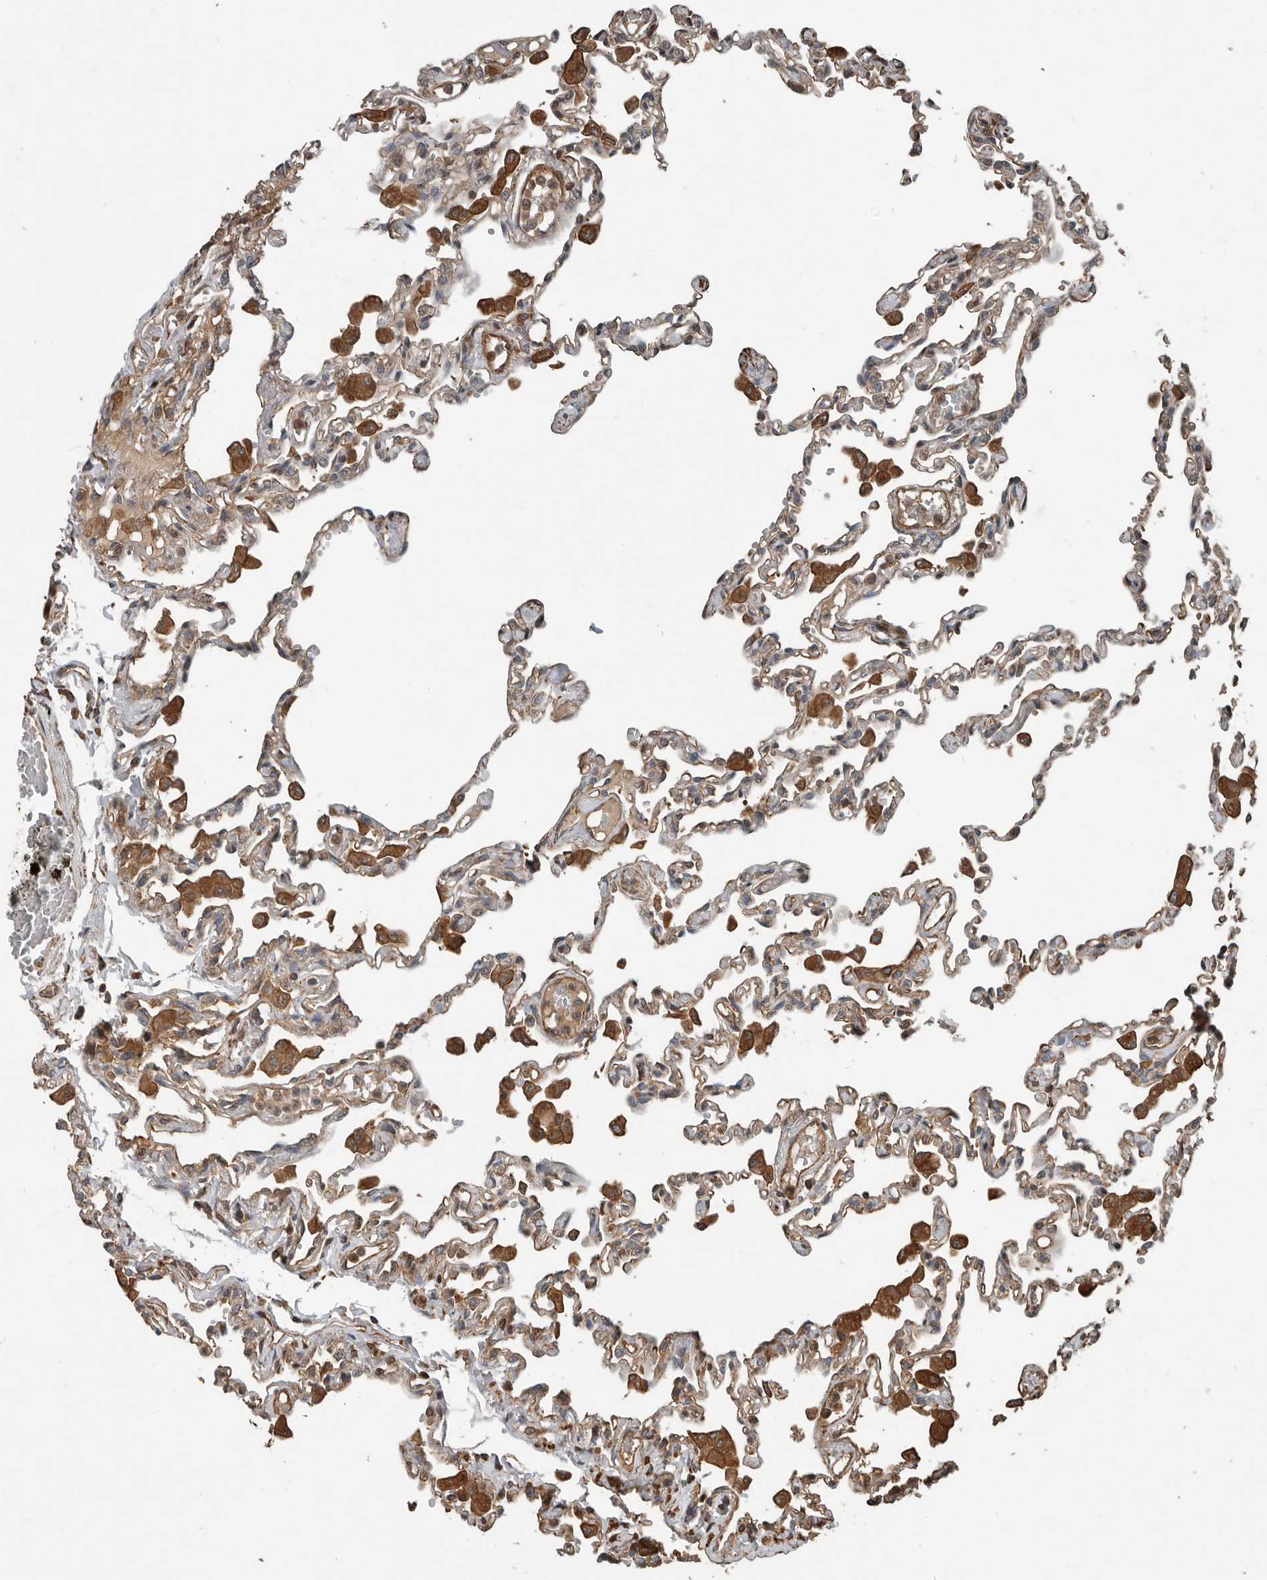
{"staining": {"intensity": "moderate", "quantity": "<25%", "location": "cytoplasmic/membranous"}, "tissue": "lung", "cell_type": "Alveolar cells", "image_type": "normal", "snomed": [{"axis": "morphology", "description": "Normal tissue, NOS"}, {"axis": "topography", "description": "Bronchus"}, {"axis": "topography", "description": "Lung"}], "caption": "This histopathology image shows immunohistochemistry (IHC) staining of normal human lung, with low moderate cytoplasmic/membranous positivity in about <25% of alveolar cells.", "gene": "YOD1", "patient": {"sex": "female", "age": 49}}